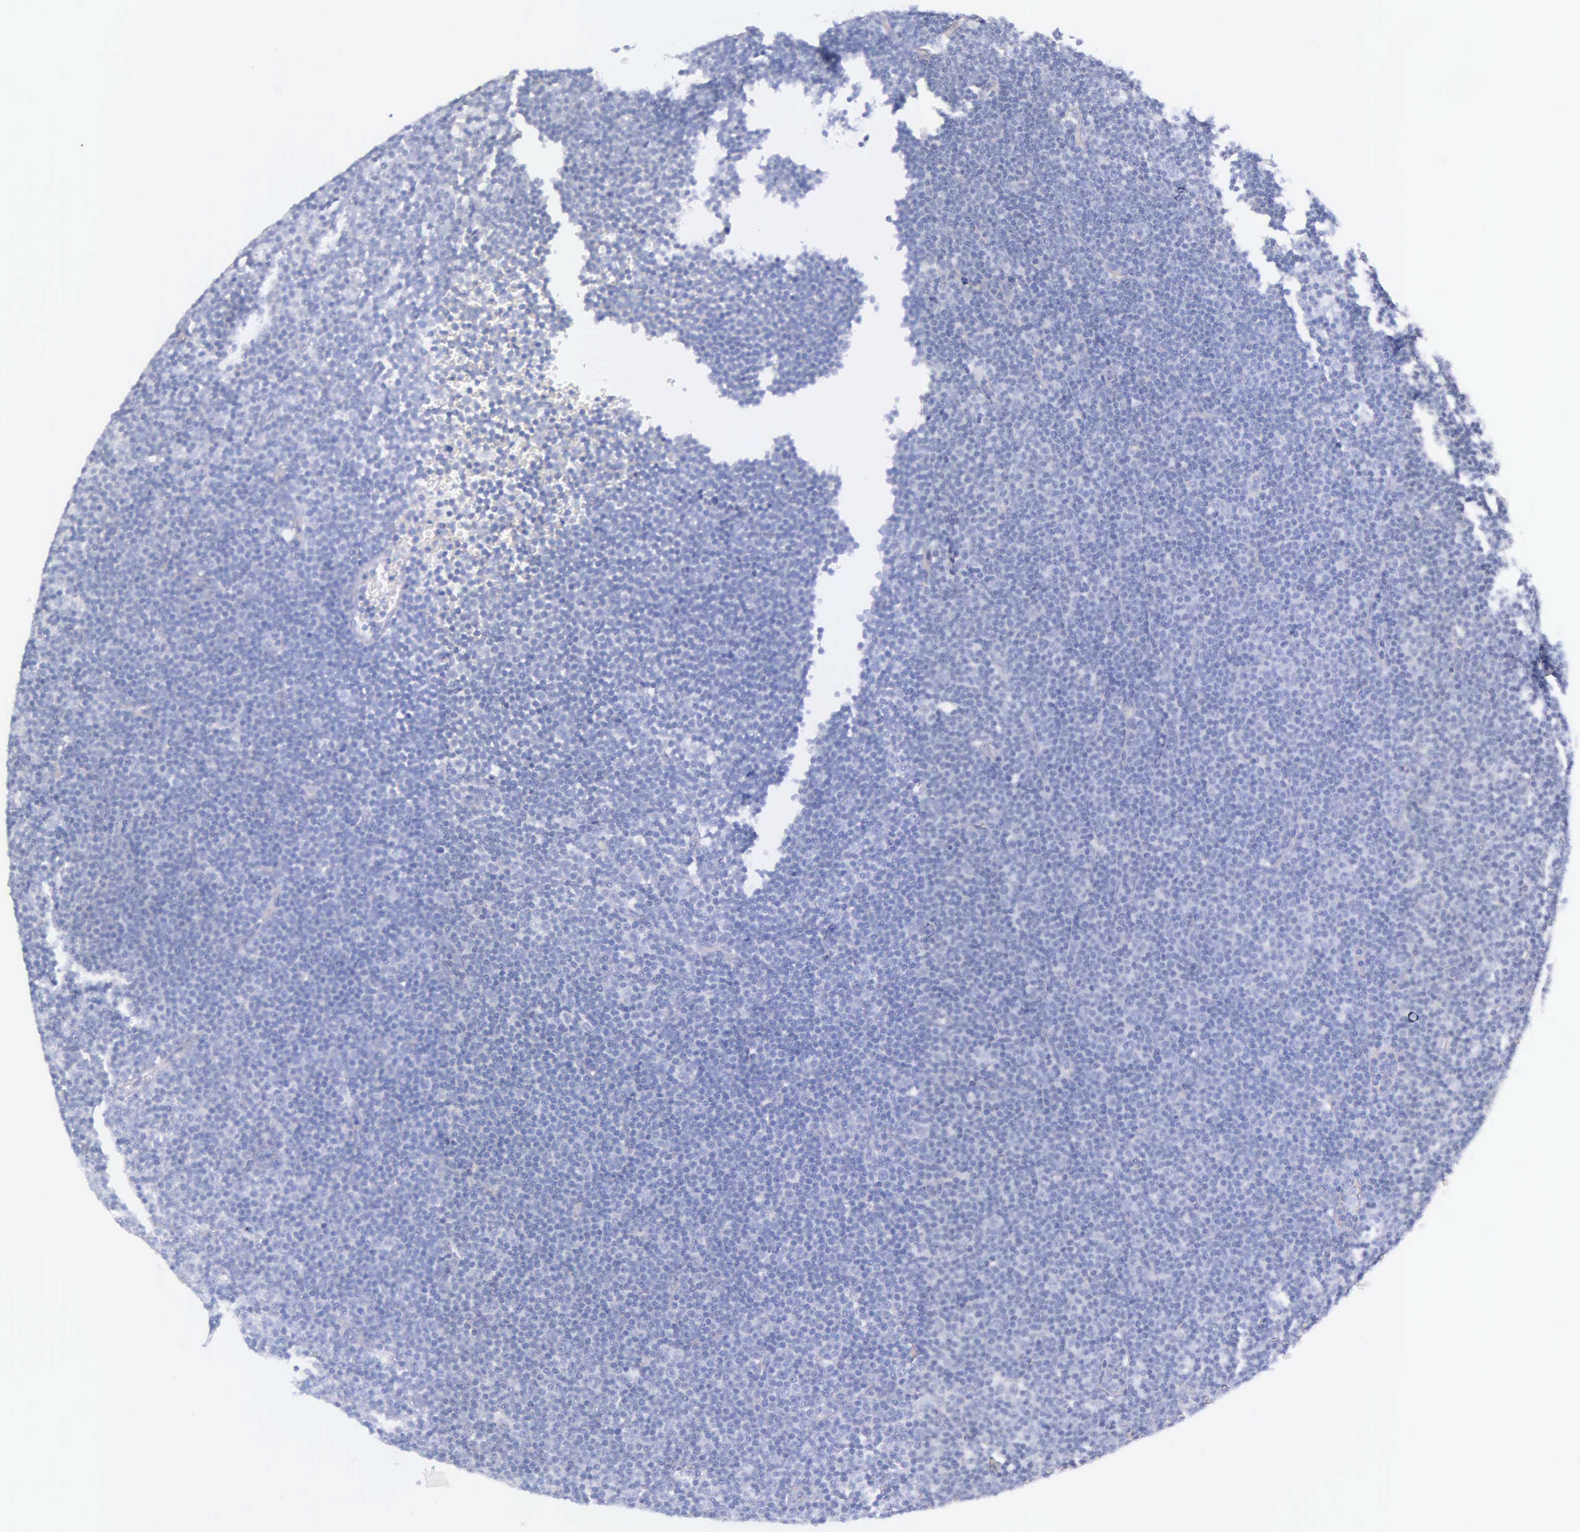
{"staining": {"intensity": "negative", "quantity": "none", "location": "none"}, "tissue": "lymphoma", "cell_type": "Tumor cells", "image_type": "cancer", "snomed": [{"axis": "morphology", "description": "Malignant lymphoma, non-Hodgkin's type, Low grade"}, {"axis": "topography", "description": "Lymph node"}], "caption": "This is an immunohistochemistry (IHC) micrograph of human malignant lymphoma, non-Hodgkin's type (low-grade). There is no expression in tumor cells.", "gene": "THSD7A", "patient": {"sex": "male", "age": 57}}